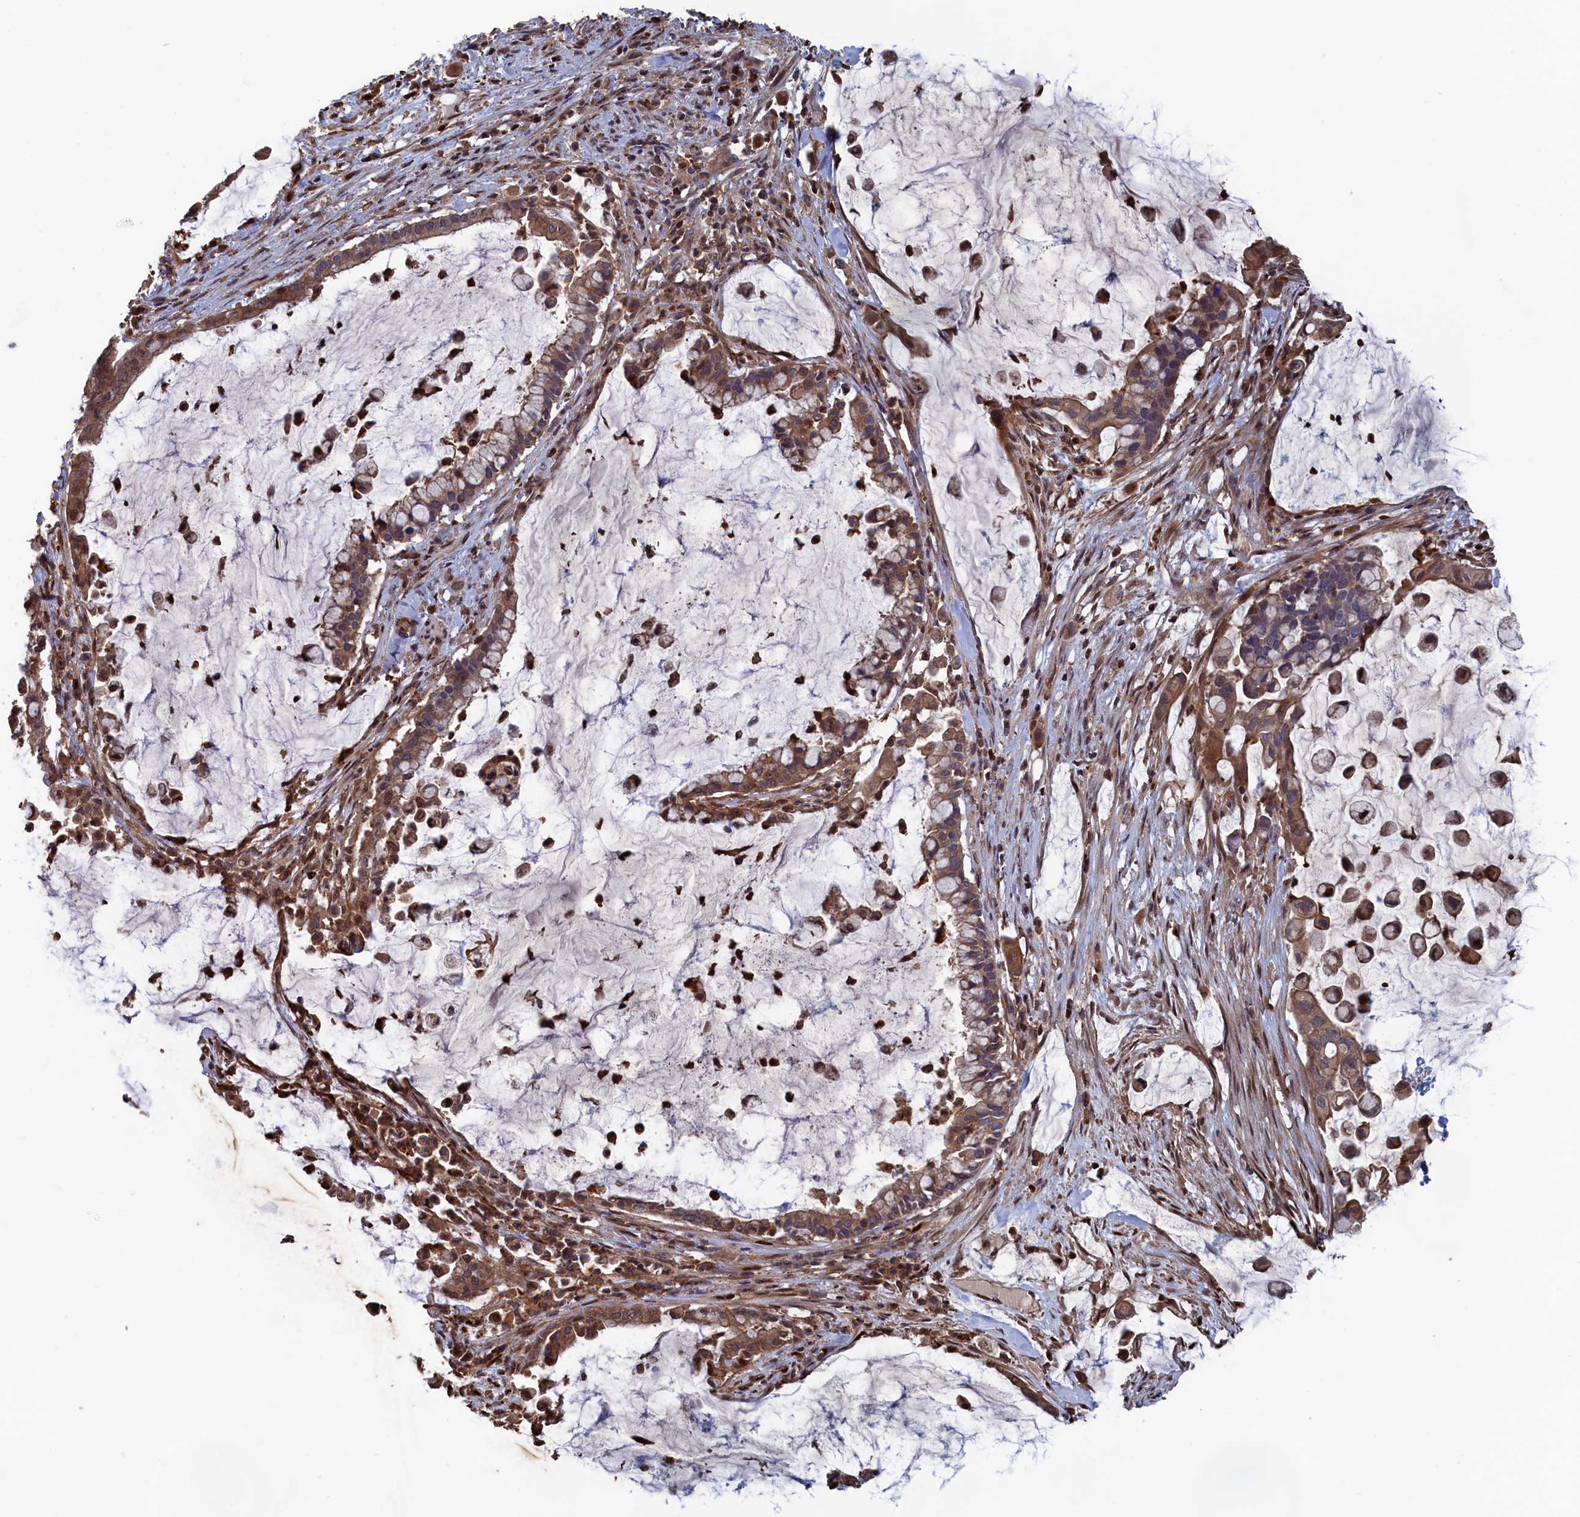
{"staining": {"intensity": "moderate", "quantity": ">75%", "location": "cytoplasmic/membranous,nuclear"}, "tissue": "pancreatic cancer", "cell_type": "Tumor cells", "image_type": "cancer", "snomed": [{"axis": "morphology", "description": "Adenocarcinoma, NOS"}, {"axis": "topography", "description": "Pancreas"}], "caption": "A high-resolution photomicrograph shows immunohistochemistry staining of pancreatic adenocarcinoma, which reveals moderate cytoplasmic/membranous and nuclear expression in about >75% of tumor cells. The protein is stained brown, and the nuclei are stained in blue (DAB IHC with brightfield microscopy, high magnification).", "gene": "PLA2G15", "patient": {"sex": "male", "age": 41}}